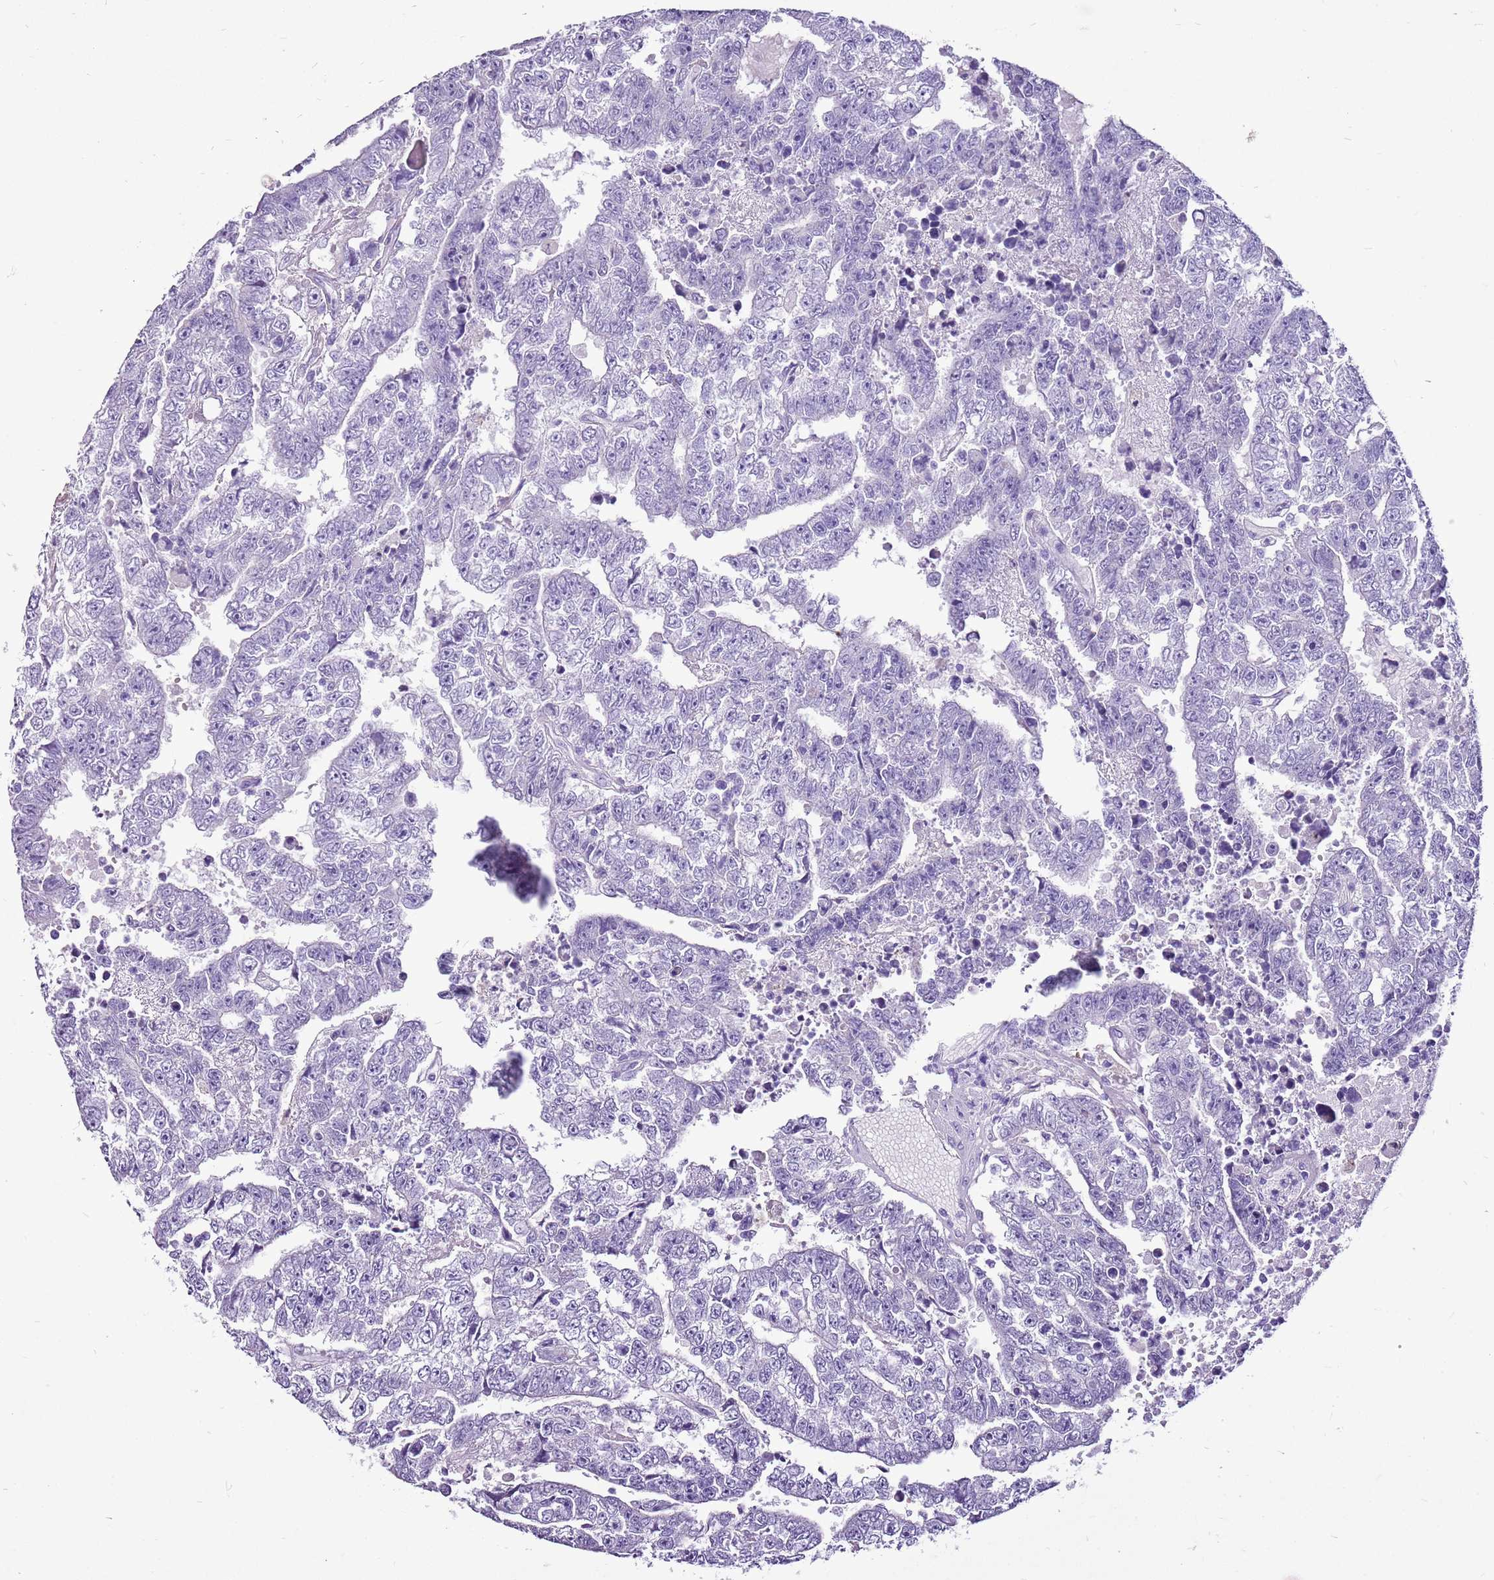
{"staining": {"intensity": "negative", "quantity": "none", "location": "none"}, "tissue": "testis cancer", "cell_type": "Tumor cells", "image_type": "cancer", "snomed": [{"axis": "morphology", "description": "Carcinoma, Embryonal, NOS"}, {"axis": "topography", "description": "Testis"}], "caption": "Tumor cells show no significant protein positivity in testis embryonal carcinoma.", "gene": "ACSS3", "patient": {"sex": "male", "age": 25}}